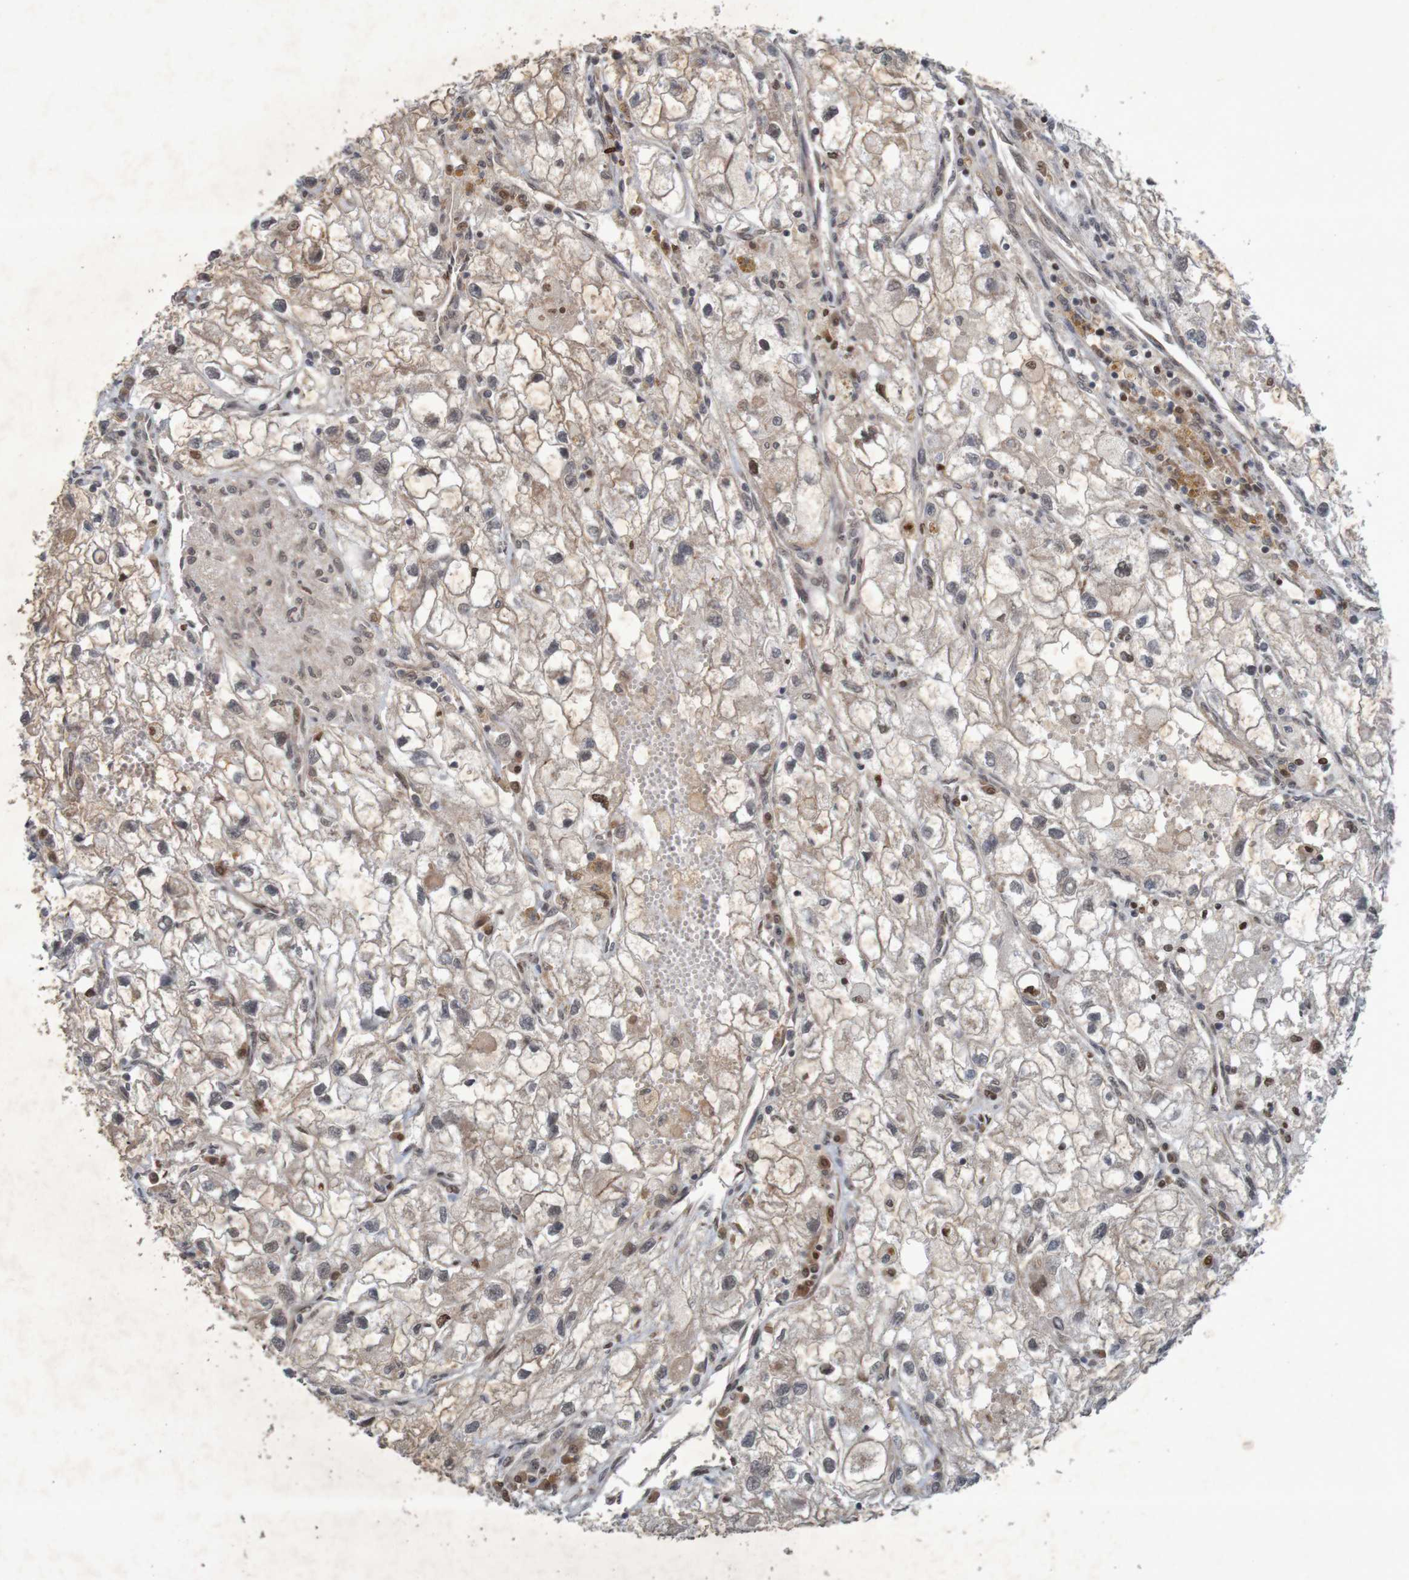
{"staining": {"intensity": "weak", "quantity": "25%-75%", "location": "cytoplasmic/membranous"}, "tissue": "renal cancer", "cell_type": "Tumor cells", "image_type": "cancer", "snomed": [{"axis": "morphology", "description": "Adenocarcinoma, NOS"}, {"axis": "topography", "description": "Kidney"}], "caption": "Tumor cells display weak cytoplasmic/membranous positivity in approximately 25%-75% of cells in renal cancer.", "gene": "ARHGEF11", "patient": {"sex": "female", "age": 70}}